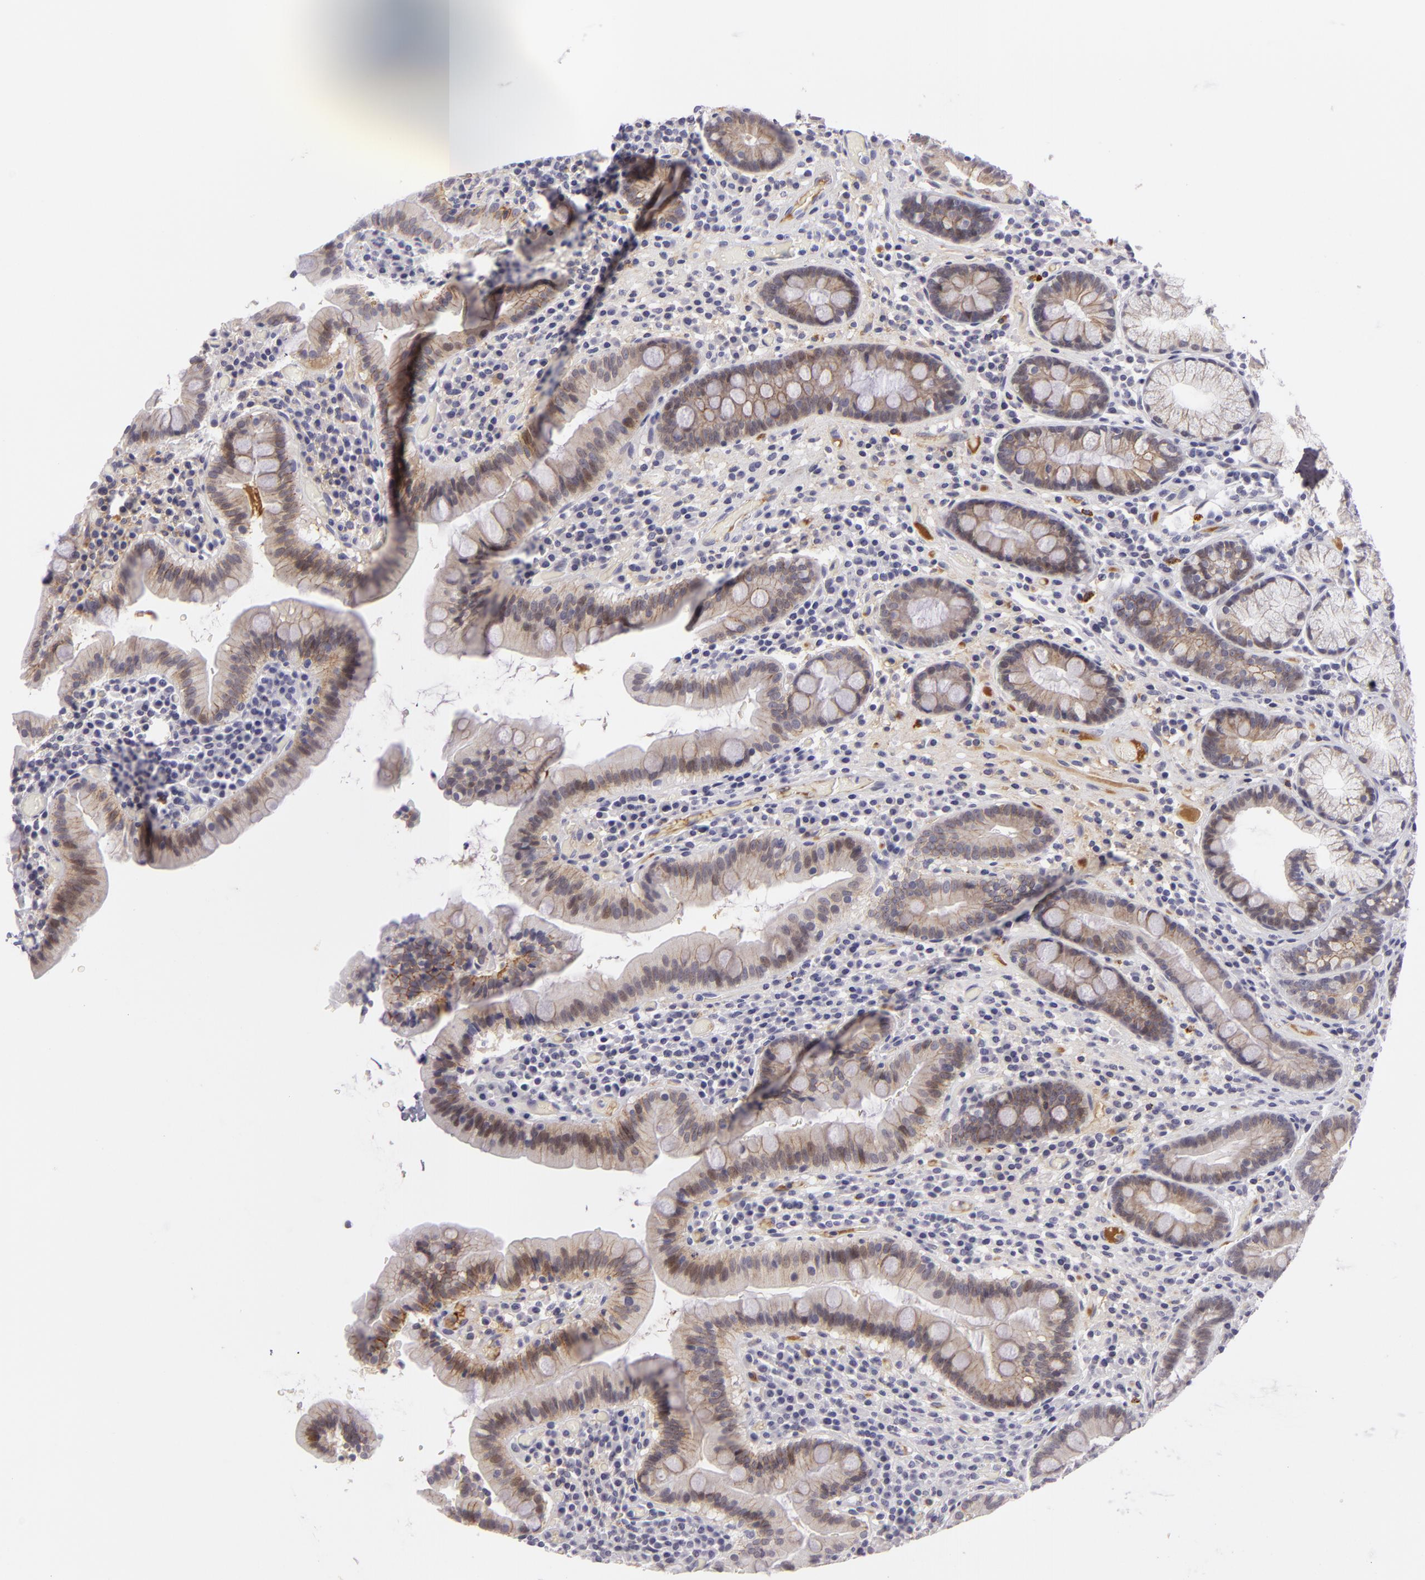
{"staining": {"intensity": "moderate", "quantity": ">75%", "location": "cytoplasmic/membranous"}, "tissue": "duodenum", "cell_type": "Glandular cells", "image_type": "normal", "snomed": [{"axis": "morphology", "description": "Normal tissue, NOS"}, {"axis": "topography", "description": "Stomach, lower"}, {"axis": "topography", "description": "Duodenum"}], "caption": "Approximately >75% of glandular cells in normal duodenum display moderate cytoplasmic/membranous protein staining as visualized by brown immunohistochemical staining.", "gene": "CTNNB1", "patient": {"sex": "male", "age": 84}}